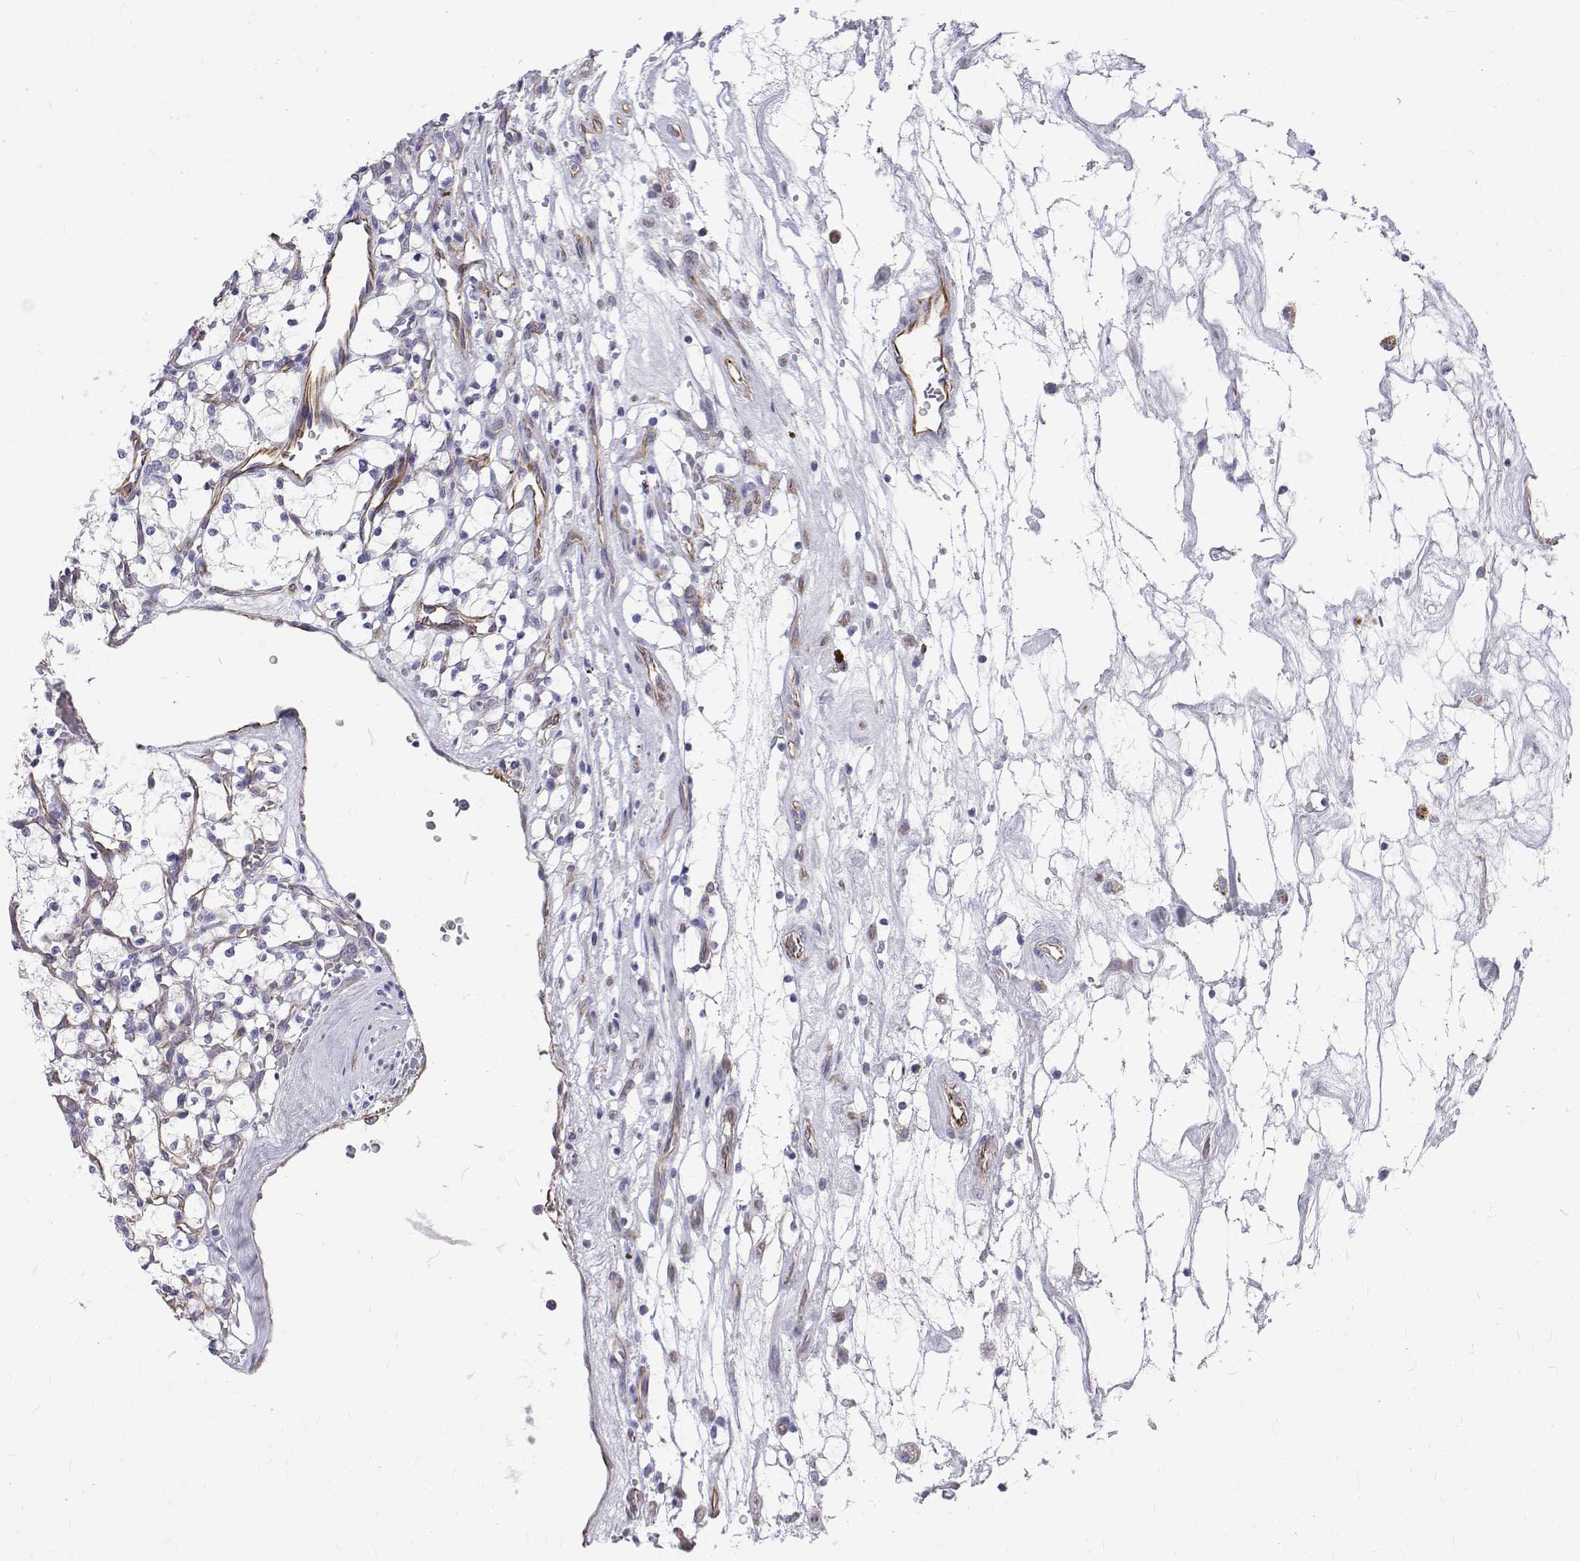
{"staining": {"intensity": "negative", "quantity": "none", "location": "none"}, "tissue": "renal cancer", "cell_type": "Tumor cells", "image_type": "cancer", "snomed": [{"axis": "morphology", "description": "Adenocarcinoma, NOS"}, {"axis": "topography", "description": "Kidney"}], "caption": "Immunohistochemistry (IHC) of adenocarcinoma (renal) demonstrates no staining in tumor cells.", "gene": "OPRPN", "patient": {"sex": "female", "age": 69}}